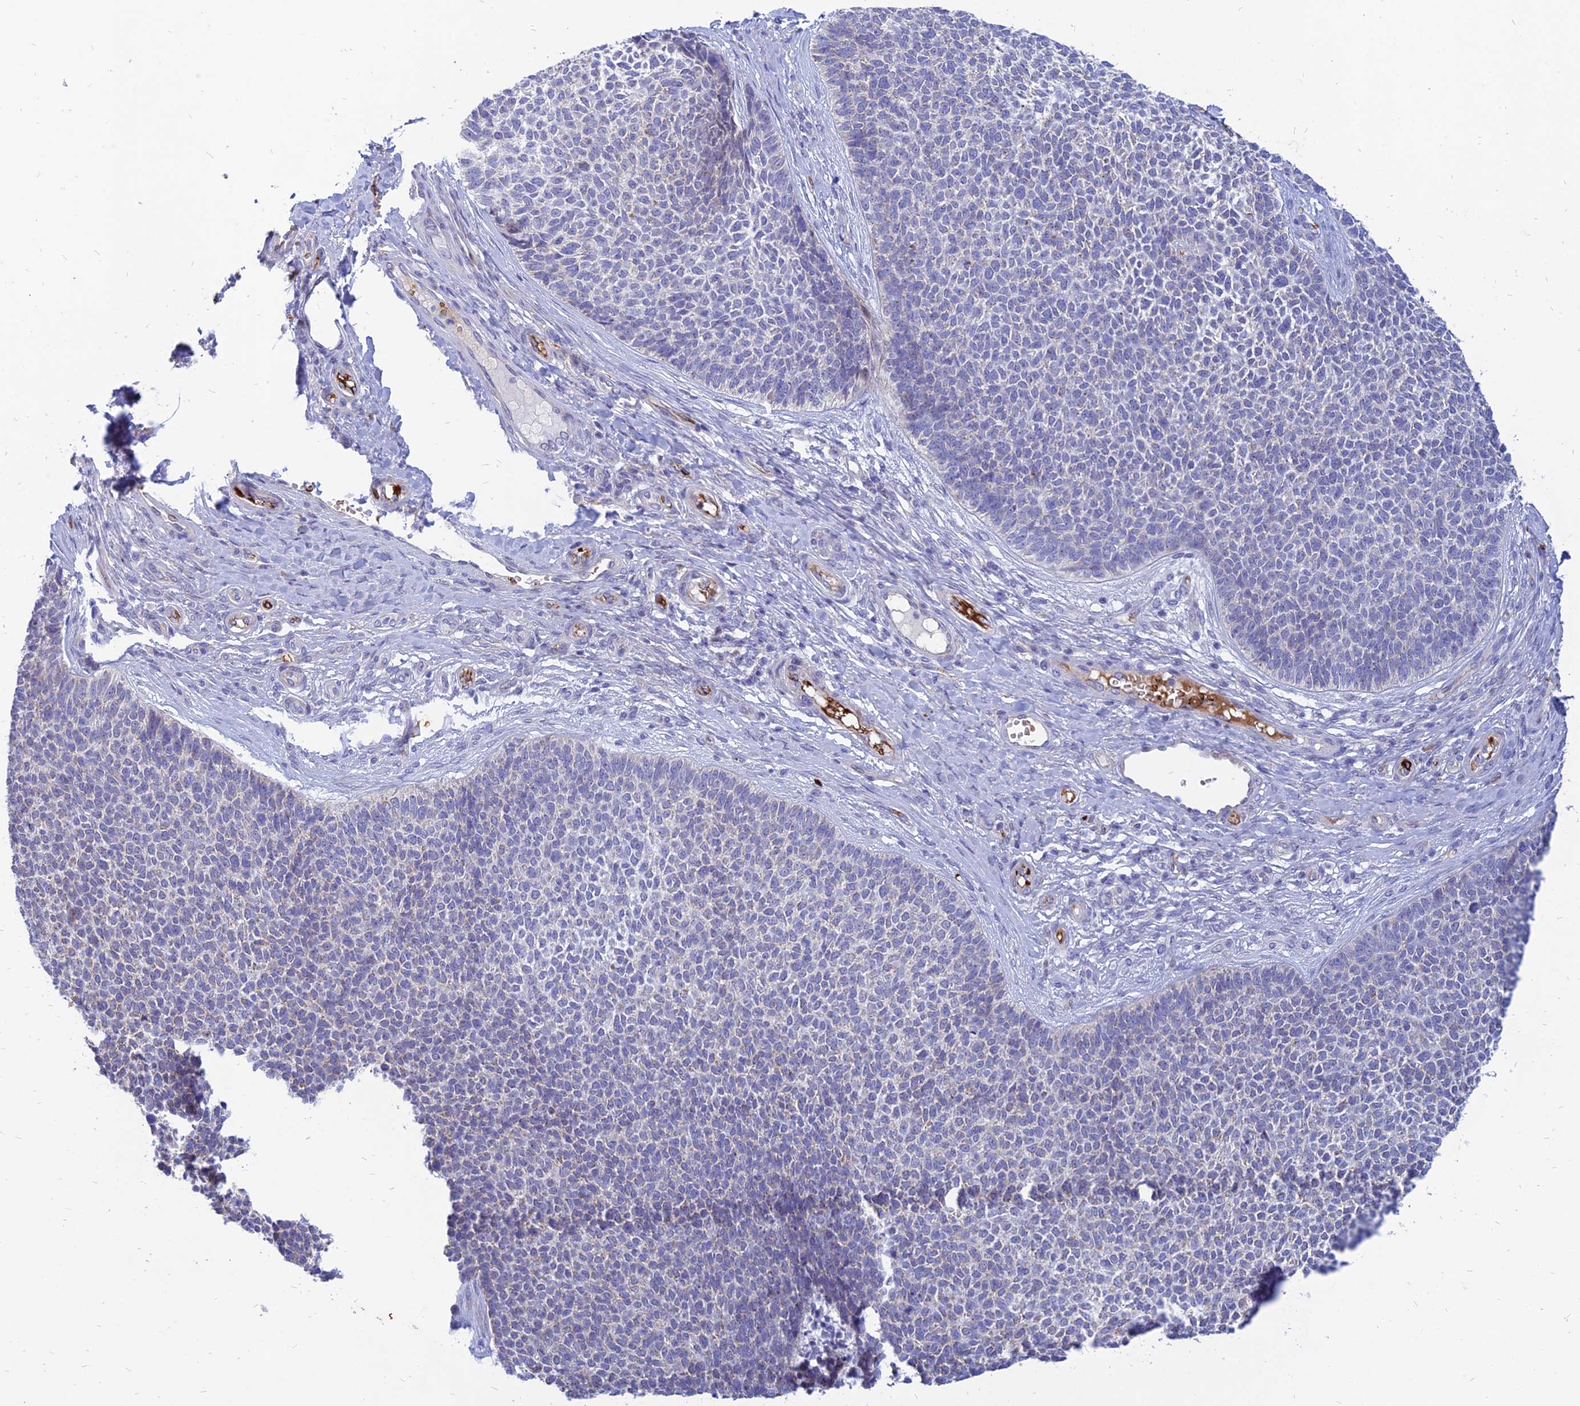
{"staining": {"intensity": "negative", "quantity": "none", "location": "none"}, "tissue": "skin cancer", "cell_type": "Tumor cells", "image_type": "cancer", "snomed": [{"axis": "morphology", "description": "Basal cell carcinoma"}, {"axis": "topography", "description": "Skin"}], "caption": "Skin cancer (basal cell carcinoma) was stained to show a protein in brown. There is no significant staining in tumor cells. Nuclei are stained in blue.", "gene": "HHAT", "patient": {"sex": "female", "age": 84}}